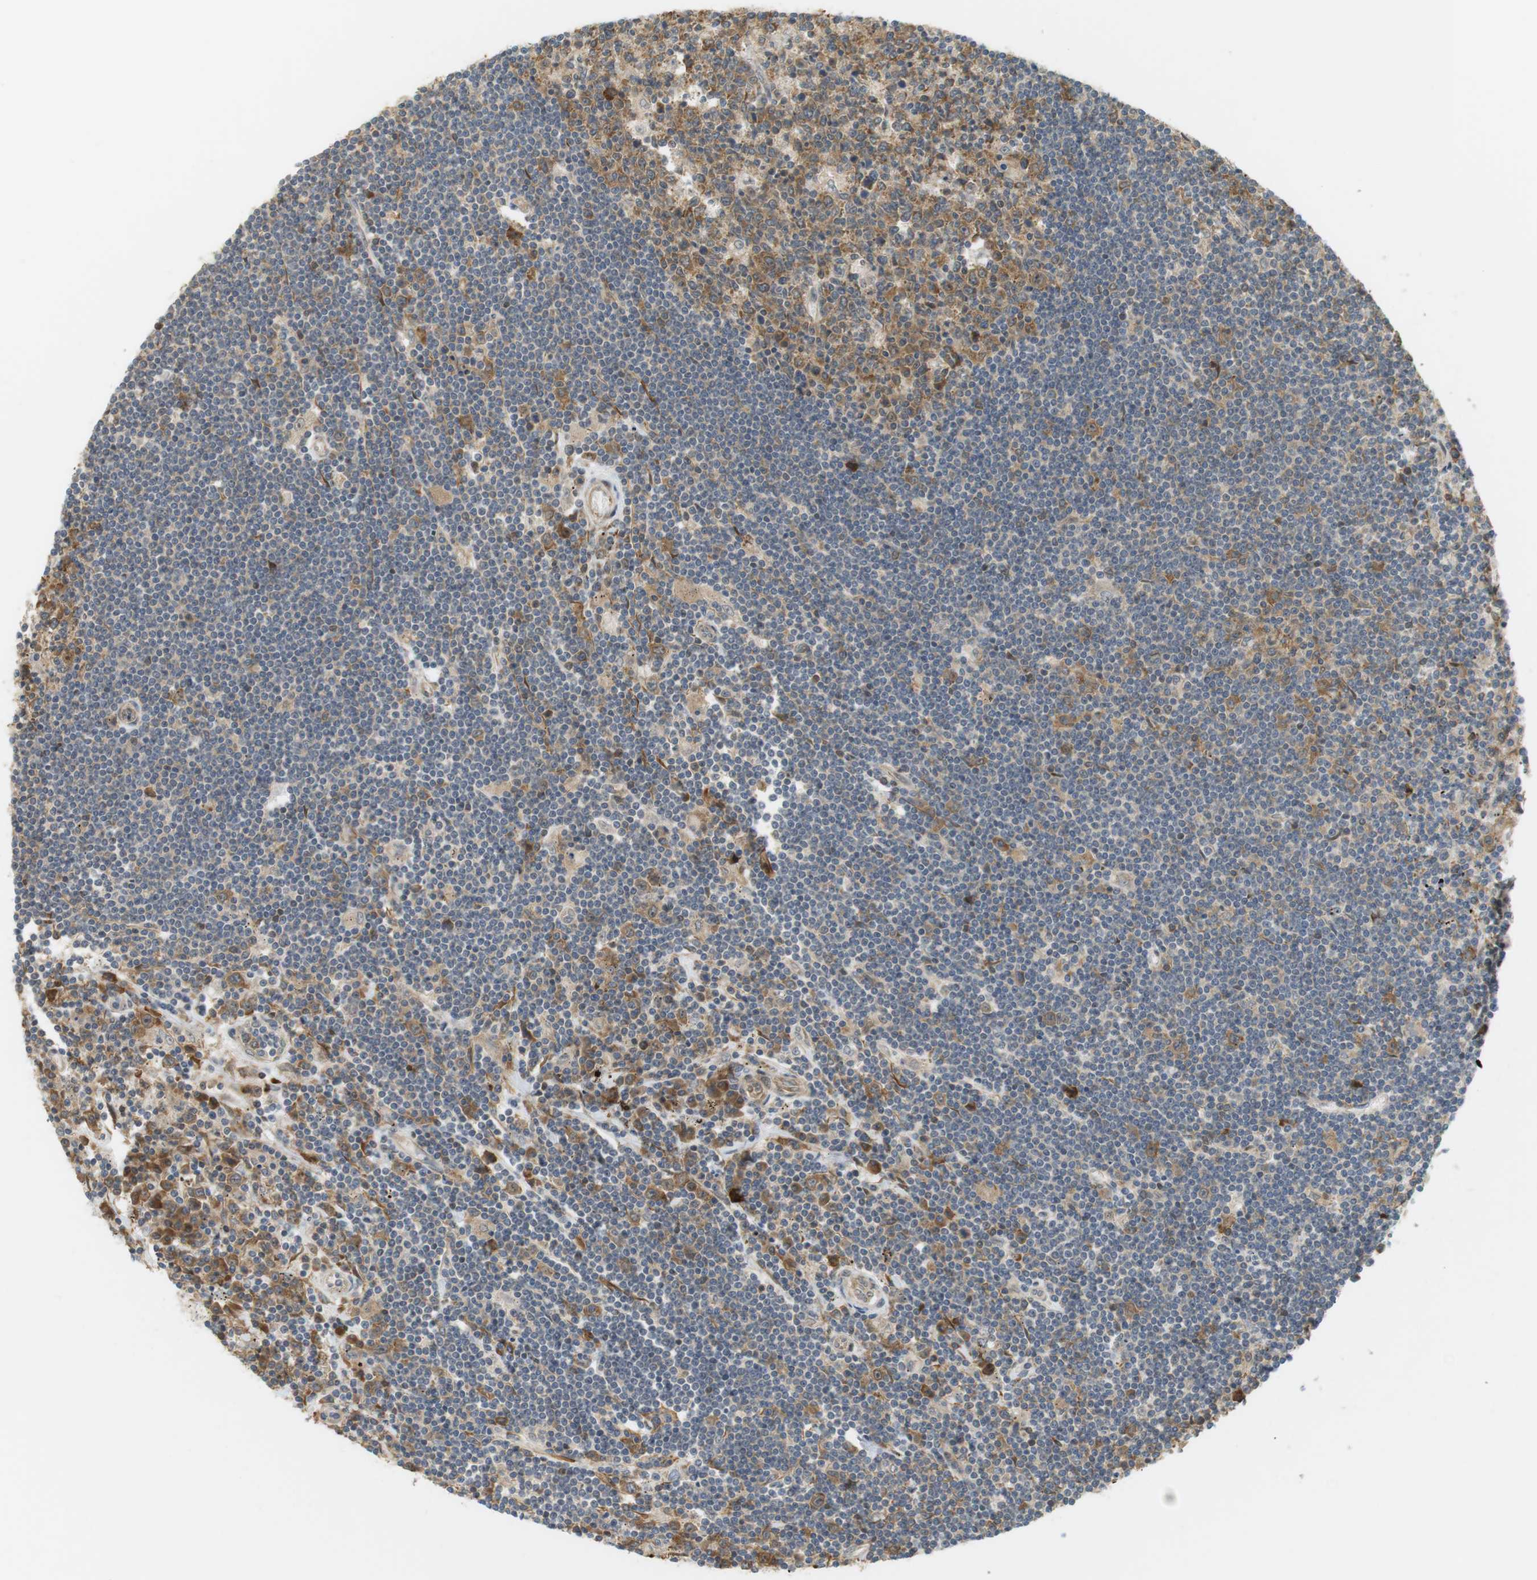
{"staining": {"intensity": "moderate", "quantity": "<25%", "location": "cytoplasmic/membranous,nuclear"}, "tissue": "lymphoma", "cell_type": "Tumor cells", "image_type": "cancer", "snomed": [{"axis": "morphology", "description": "Malignant lymphoma, non-Hodgkin's type, Low grade"}, {"axis": "topography", "description": "Spleen"}], "caption": "DAB (3,3'-diaminobenzidine) immunohistochemical staining of low-grade malignant lymphoma, non-Hodgkin's type demonstrates moderate cytoplasmic/membranous and nuclear protein staining in approximately <25% of tumor cells.", "gene": "PA2G4", "patient": {"sex": "male", "age": 76}}